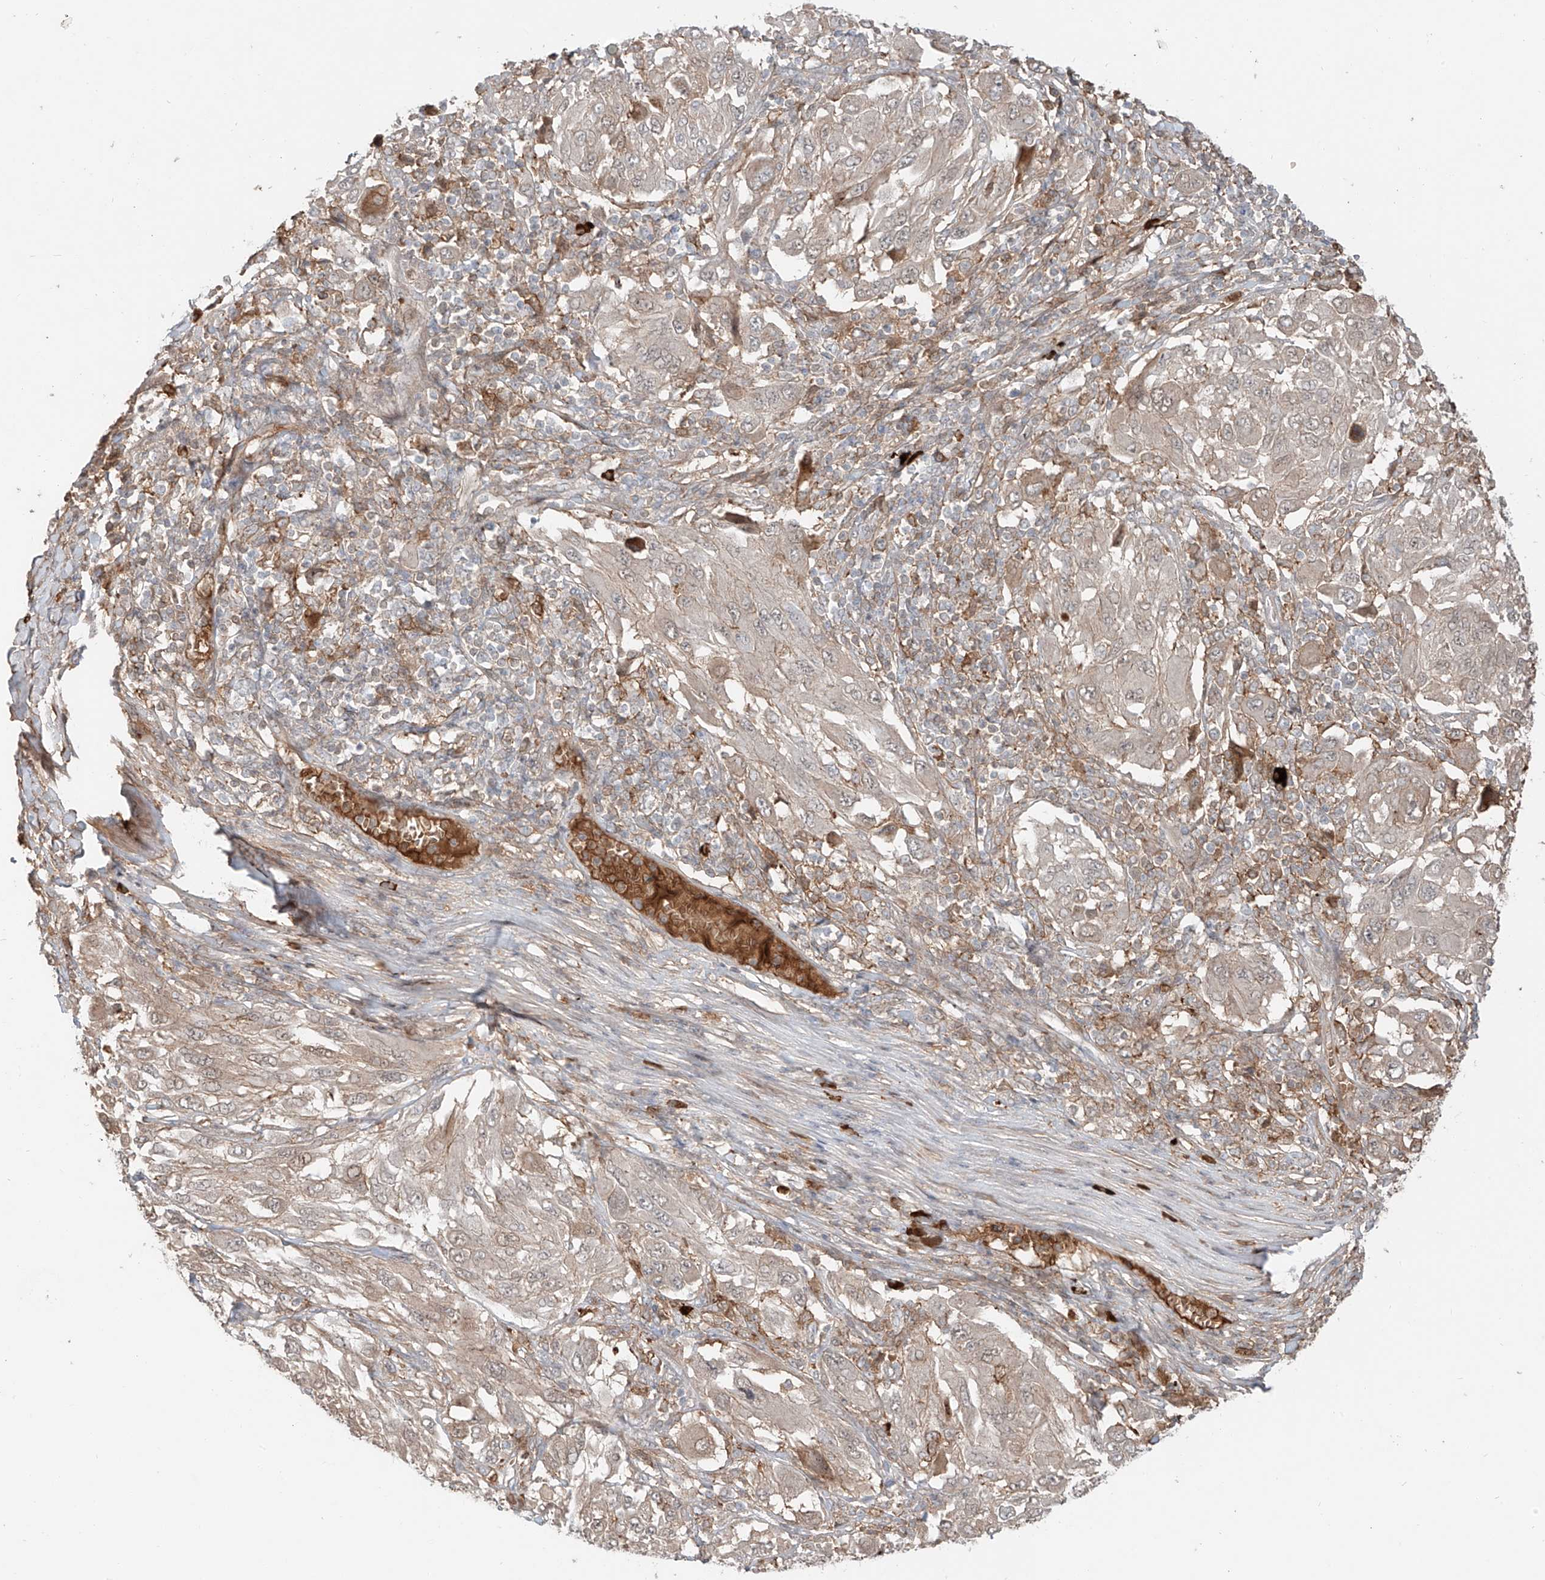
{"staining": {"intensity": "negative", "quantity": "none", "location": "none"}, "tissue": "melanoma", "cell_type": "Tumor cells", "image_type": "cancer", "snomed": [{"axis": "morphology", "description": "Malignant melanoma, NOS"}, {"axis": "topography", "description": "Skin"}], "caption": "High power microscopy photomicrograph of an IHC histopathology image of melanoma, revealing no significant staining in tumor cells.", "gene": "CEP162", "patient": {"sex": "female", "age": 91}}